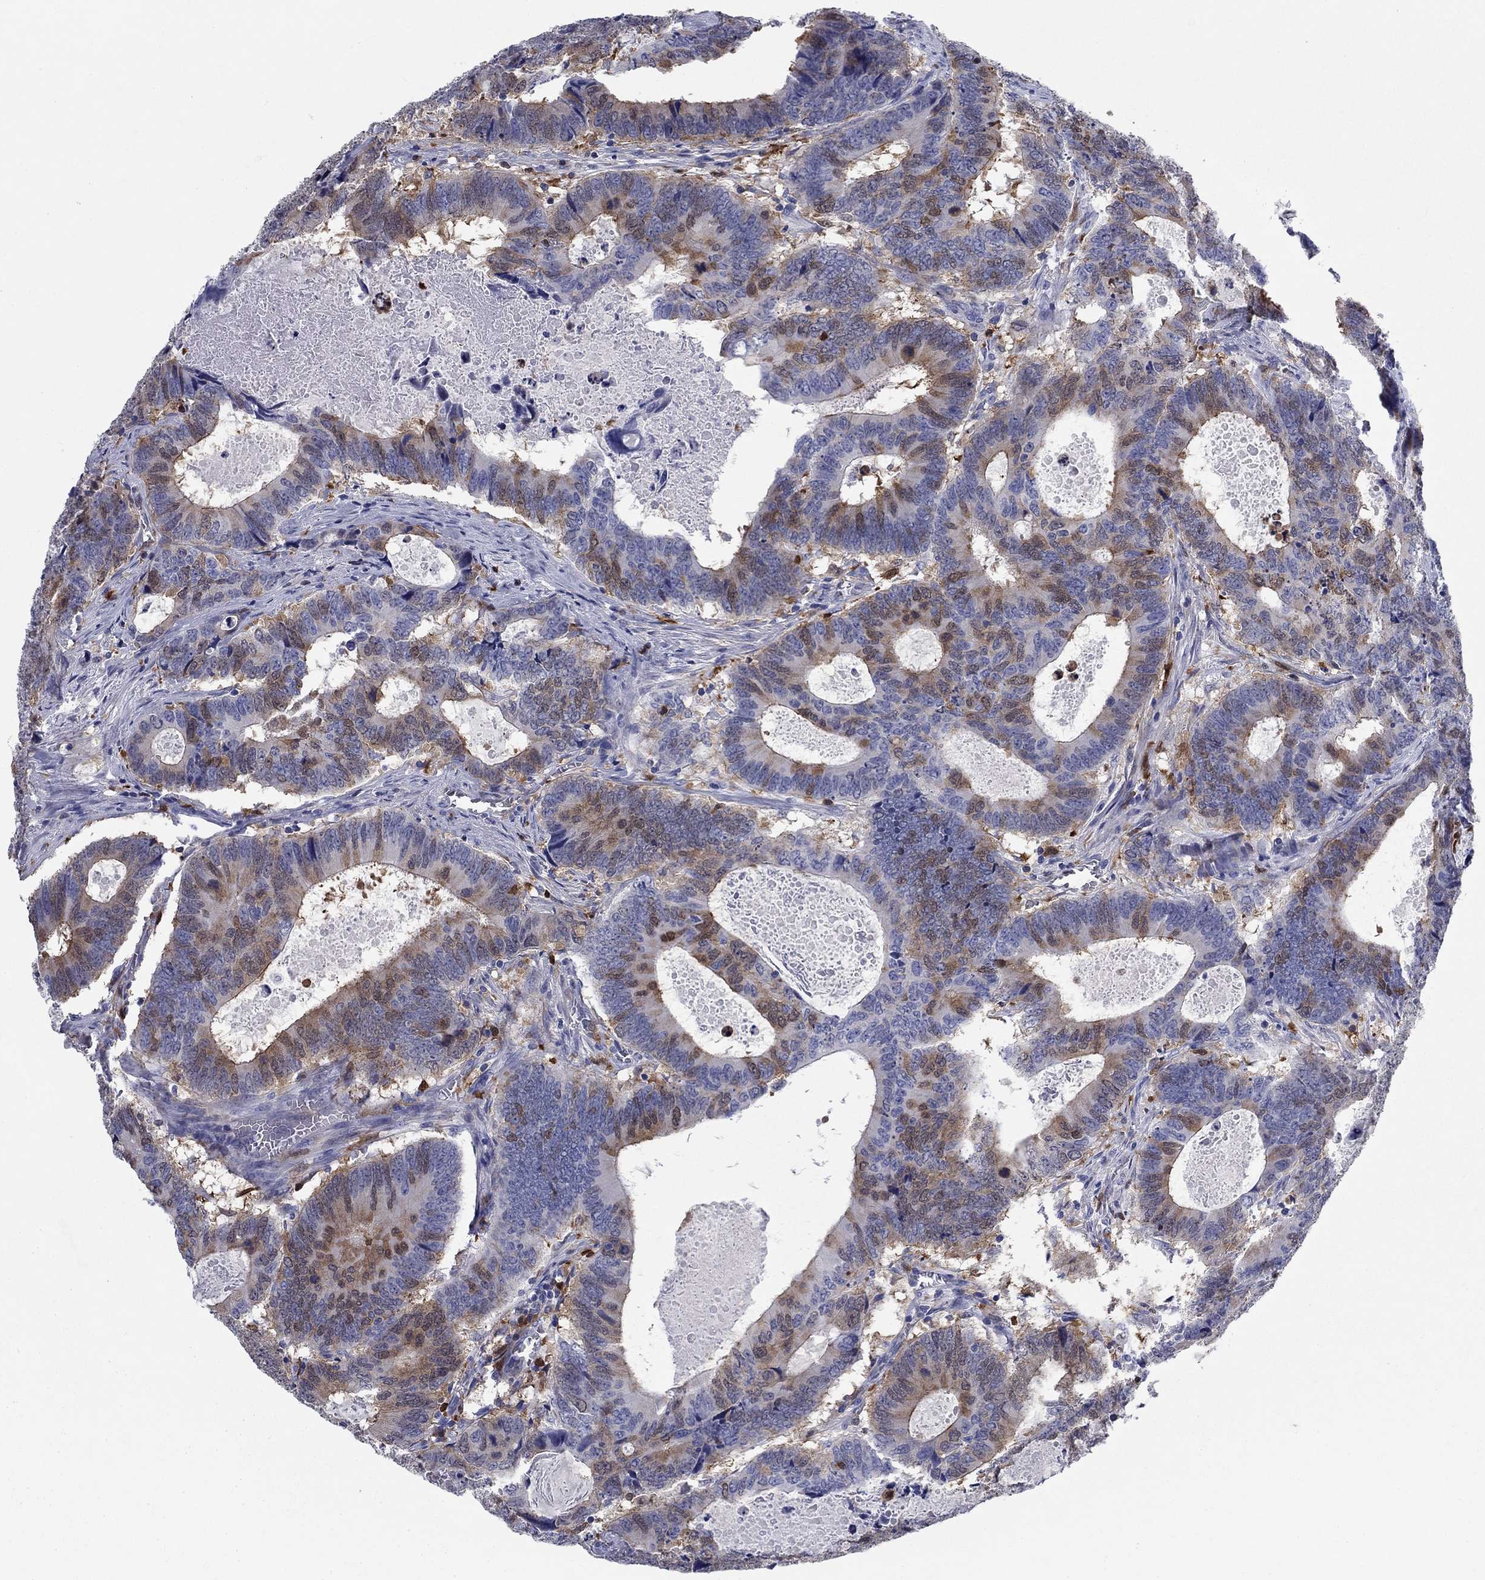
{"staining": {"intensity": "moderate", "quantity": "25%-75%", "location": "cytoplasmic/membranous"}, "tissue": "colorectal cancer", "cell_type": "Tumor cells", "image_type": "cancer", "snomed": [{"axis": "morphology", "description": "Adenocarcinoma, NOS"}, {"axis": "topography", "description": "Colon"}], "caption": "Immunohistochemistry (IHC) of colorectal cancer (adenocarcinoma) displays medium levels of moderate cytoplasmic/membranous staining in approximately 25%-75% of tumor cells.", "gene": "STMN1", "patient": {"sex": "female", "age": 82}}